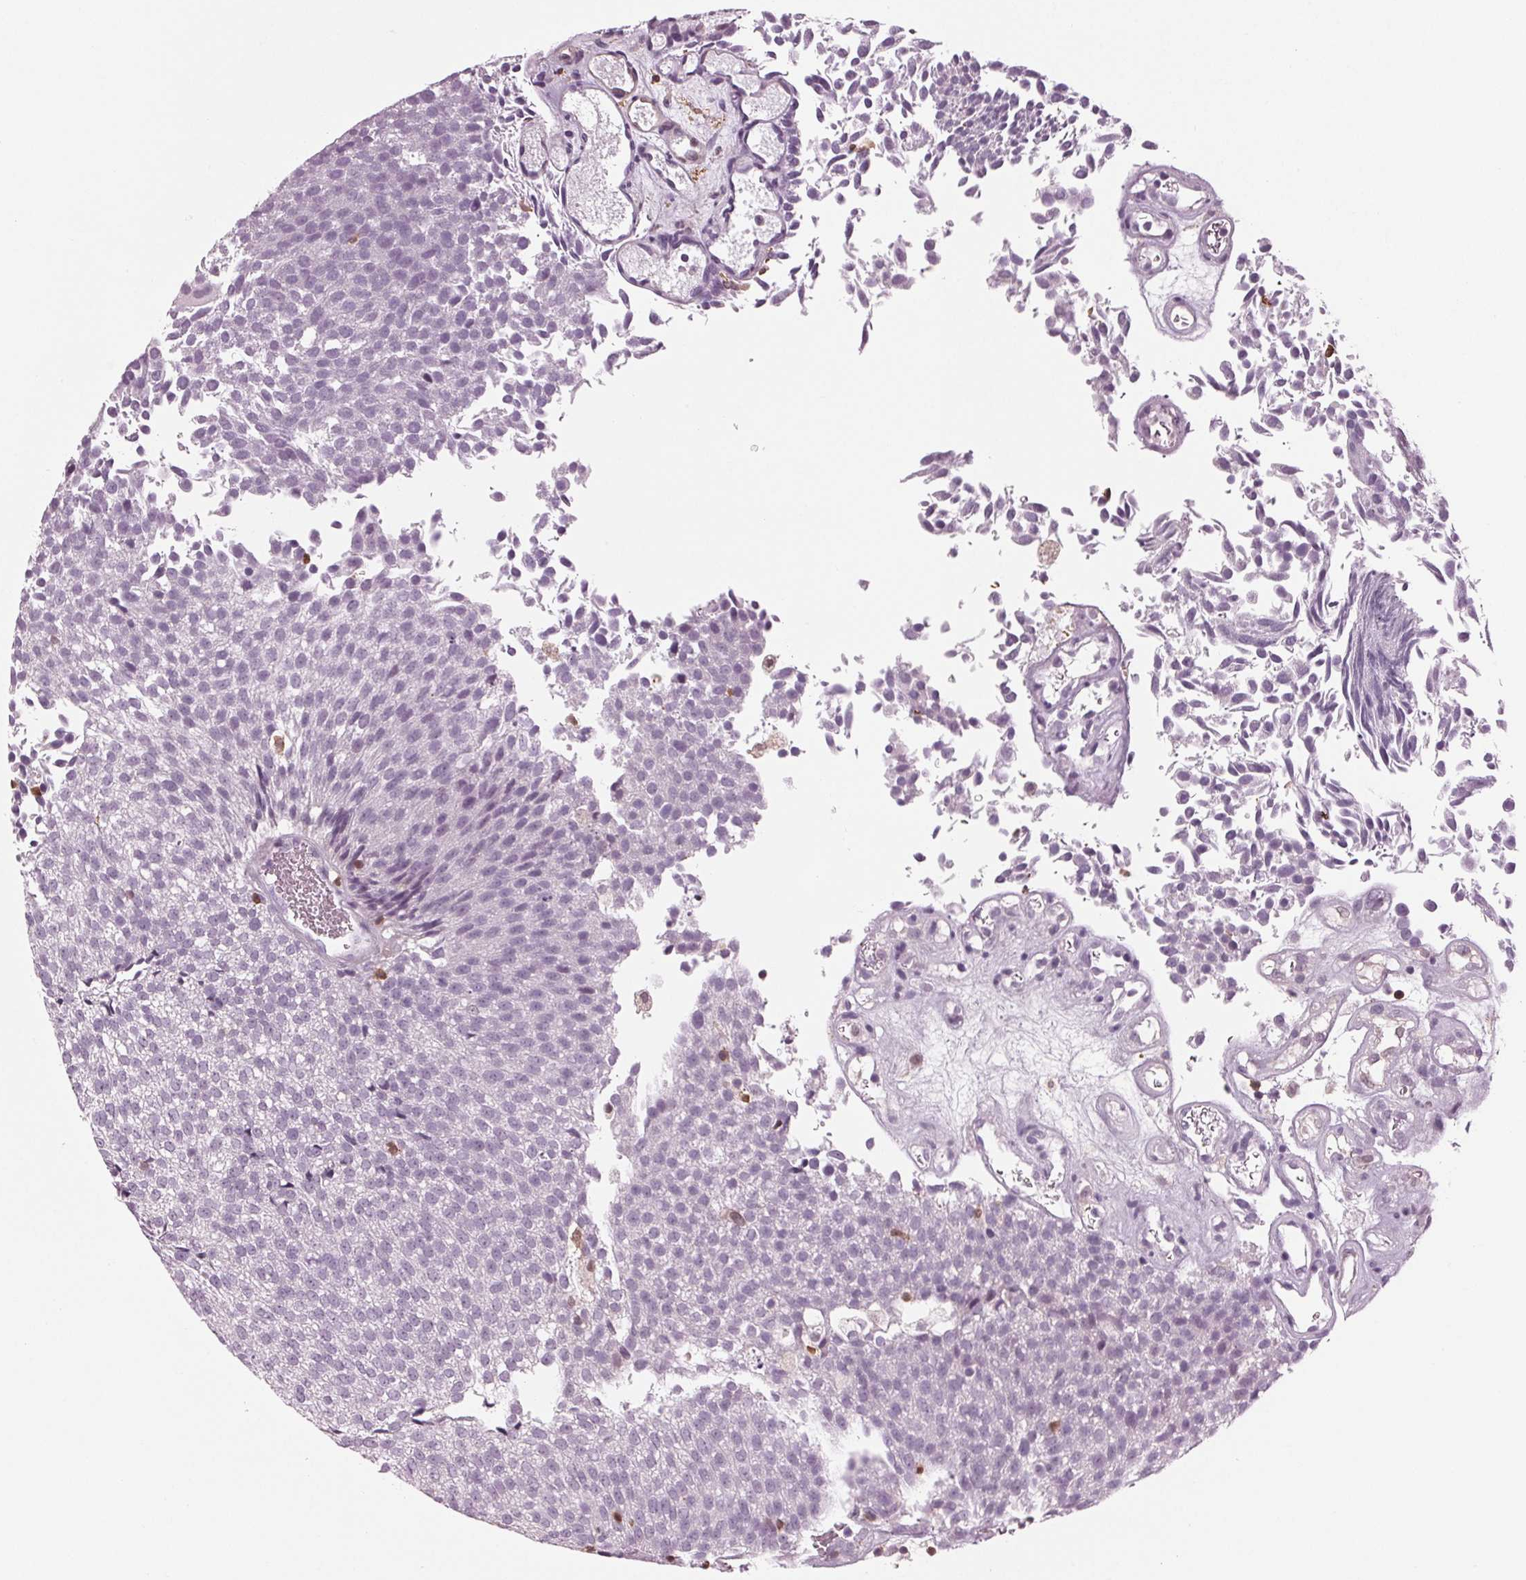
{"staining": {"intensity": "negative", "quantity": "none", "location": "none"}, "tissue": "urothelial cancer", "cell_type": "Tumor cells", "image_type": "cancer", "snomed": [{"axis": "morphology", "description": "Urothelial carcinoma, Low grade"}, {"axis": "topography", "description": "Urinary bladder"}], "caption": "Tumor cells are negative for brown protein staining in urothelial cancer.", "gene": "BTLA", "patient": {"sex": "female", "age": 79}}